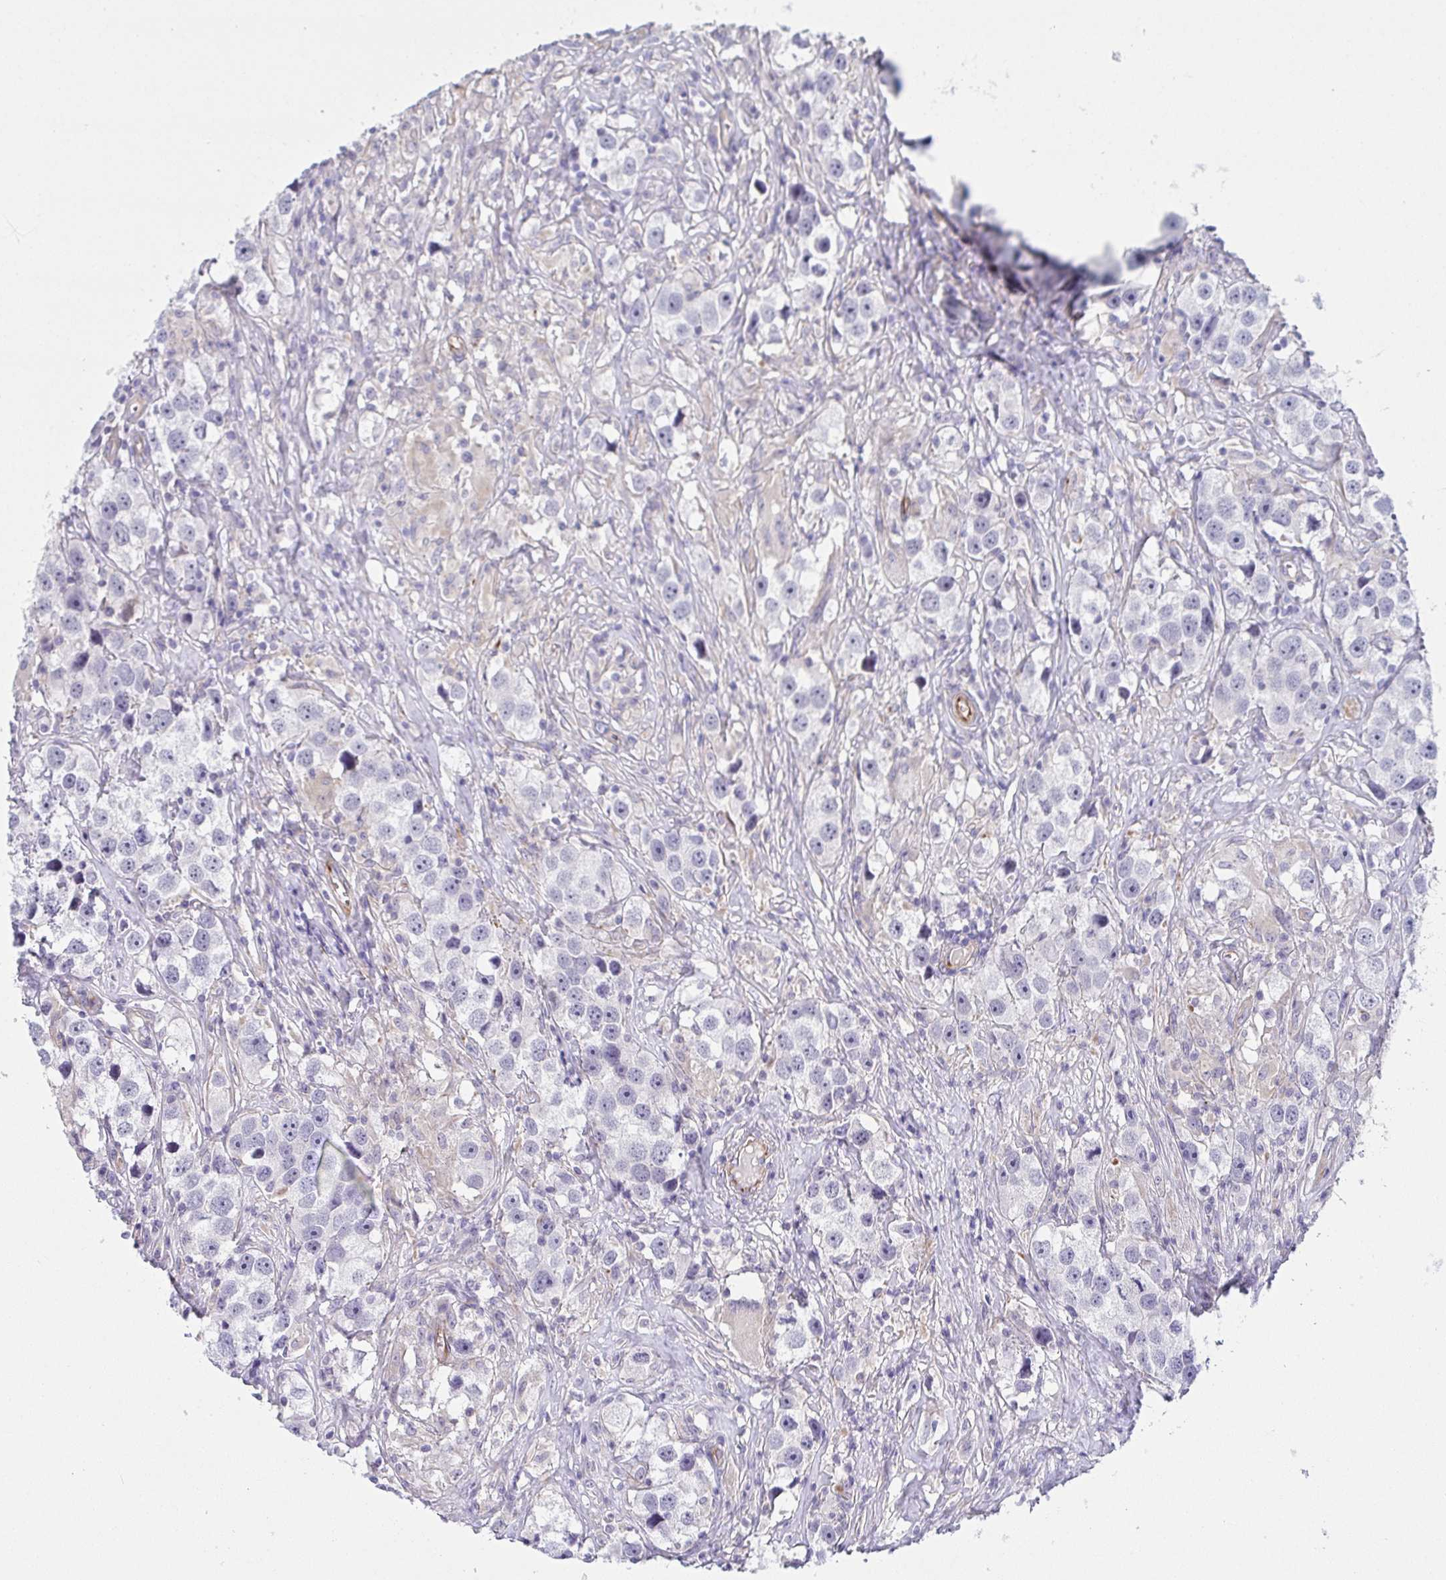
{"staining": {"intensity": "negative", "quantity": "none", "location": "none"}, "tissue": "testis cancer", "cell_type": "Tumor cells", "image_type": "cancer", "snomed": [{"axis": "morphology", "description": "Seminoma, NOS"}, {"axis": "topography", "description": "Testis"}], "caption": "An immunohistochemistry (IHC) image of testis cancer (seminoma) is shown. There is no staining in tumor cells of testis cancer (seminoma). Nuclei are stained in blue.", "gene": "COL17A1", "patient": {"sex": "male", "age": 49}}